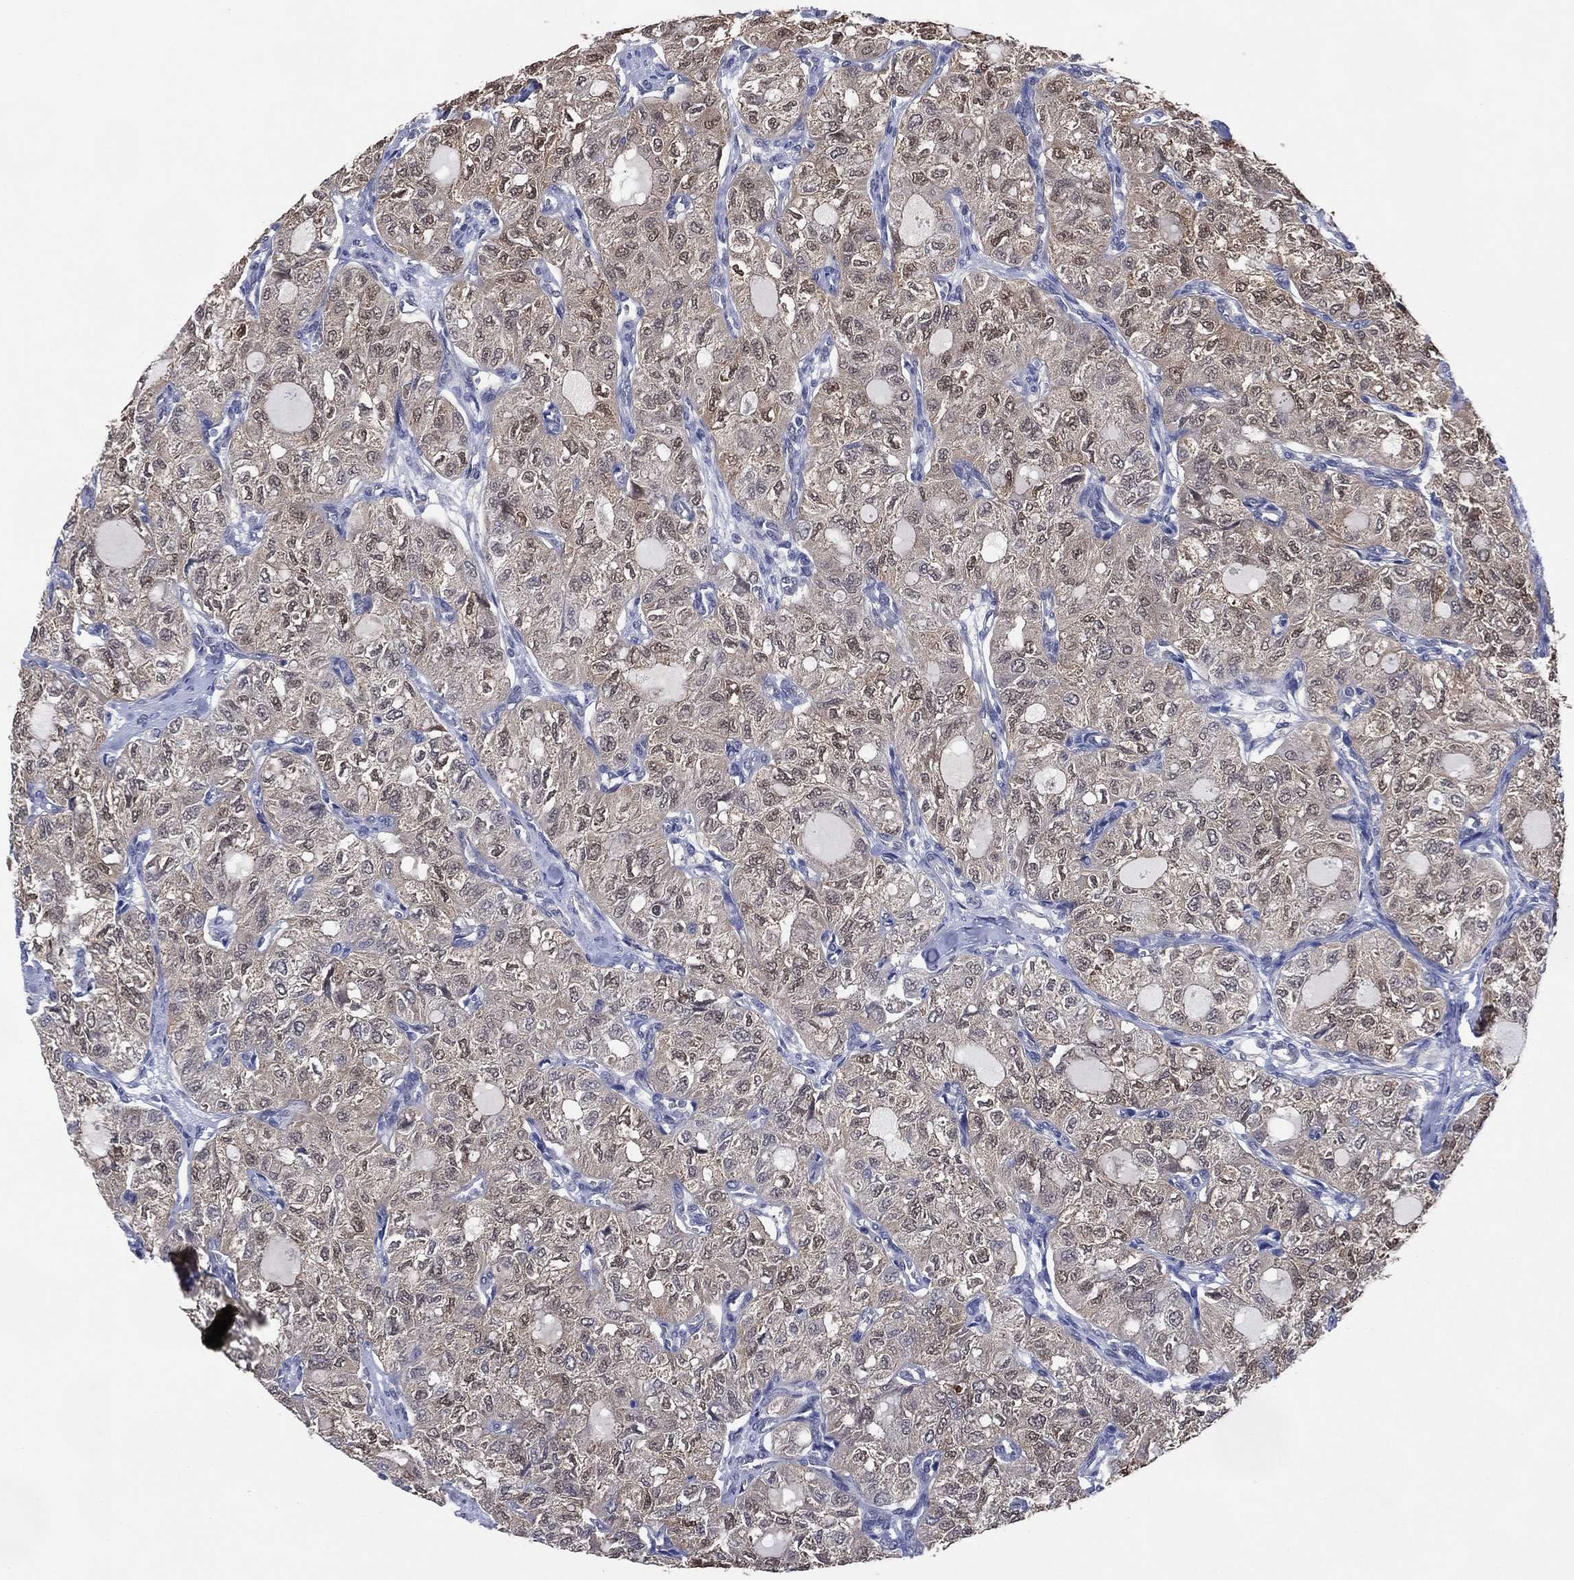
{"staining": {"intensity": "negative", "quantity": "none", "location": "none"}, "tissue": "thyroid cancer", "cell_type": "Tumor cells", "image_type": "cancer", "snomed": [{"axis": "morphology", "description": "Follicular adenoma carcinoma, NOS"}, {"axis": "topography", "description": "Thyroid gland"}], "caption": "The image demonstrates no staining of tumor cells in thyroid cancer. (Brightfield microscopy of DAB immunohistochemistry at high magnification).", "gene": "AK1", "patient": {"sex": "male", "age": 75}}